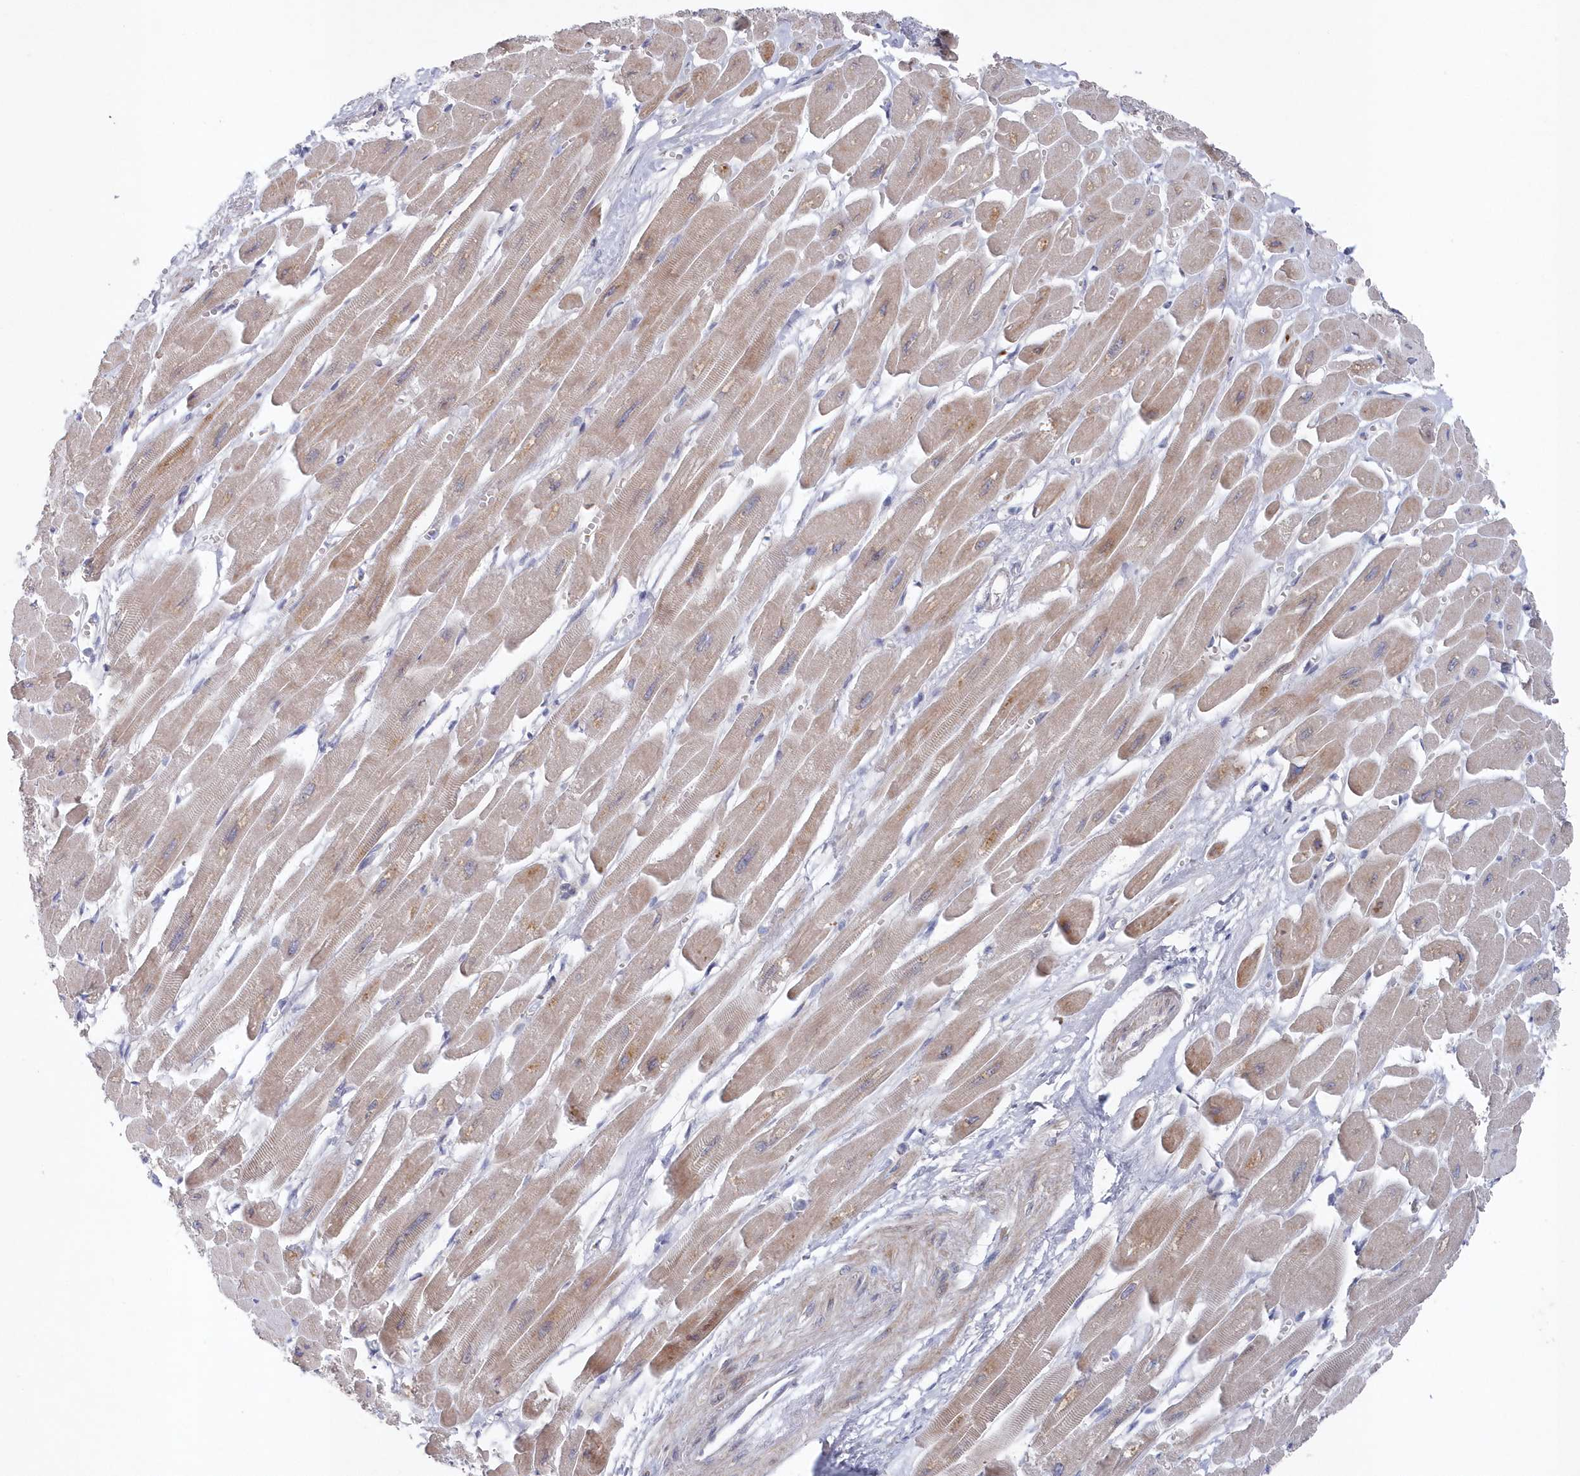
{"staining": {"intensity": "moderate", "quantity": "25%-75%", "location": "cytoplasmic/membranous"}, "tissue": "heart muscle", "cell_type": "Cardiomyocytes", "image_type": "normal", "snomed": [{"axis": "morphology", "description": "Normal tissue, NOS"}, {"axis": "topography", "description": "Heart"}], "caption": "This is a histology image of IHC staining of unremarkable heart muscle, which shows moderate positivity in the cytoplasmic/membranous of cardiomyocytes.", "gene": "KIAA1586", "patient": {"sex": "female", "age": 54}}